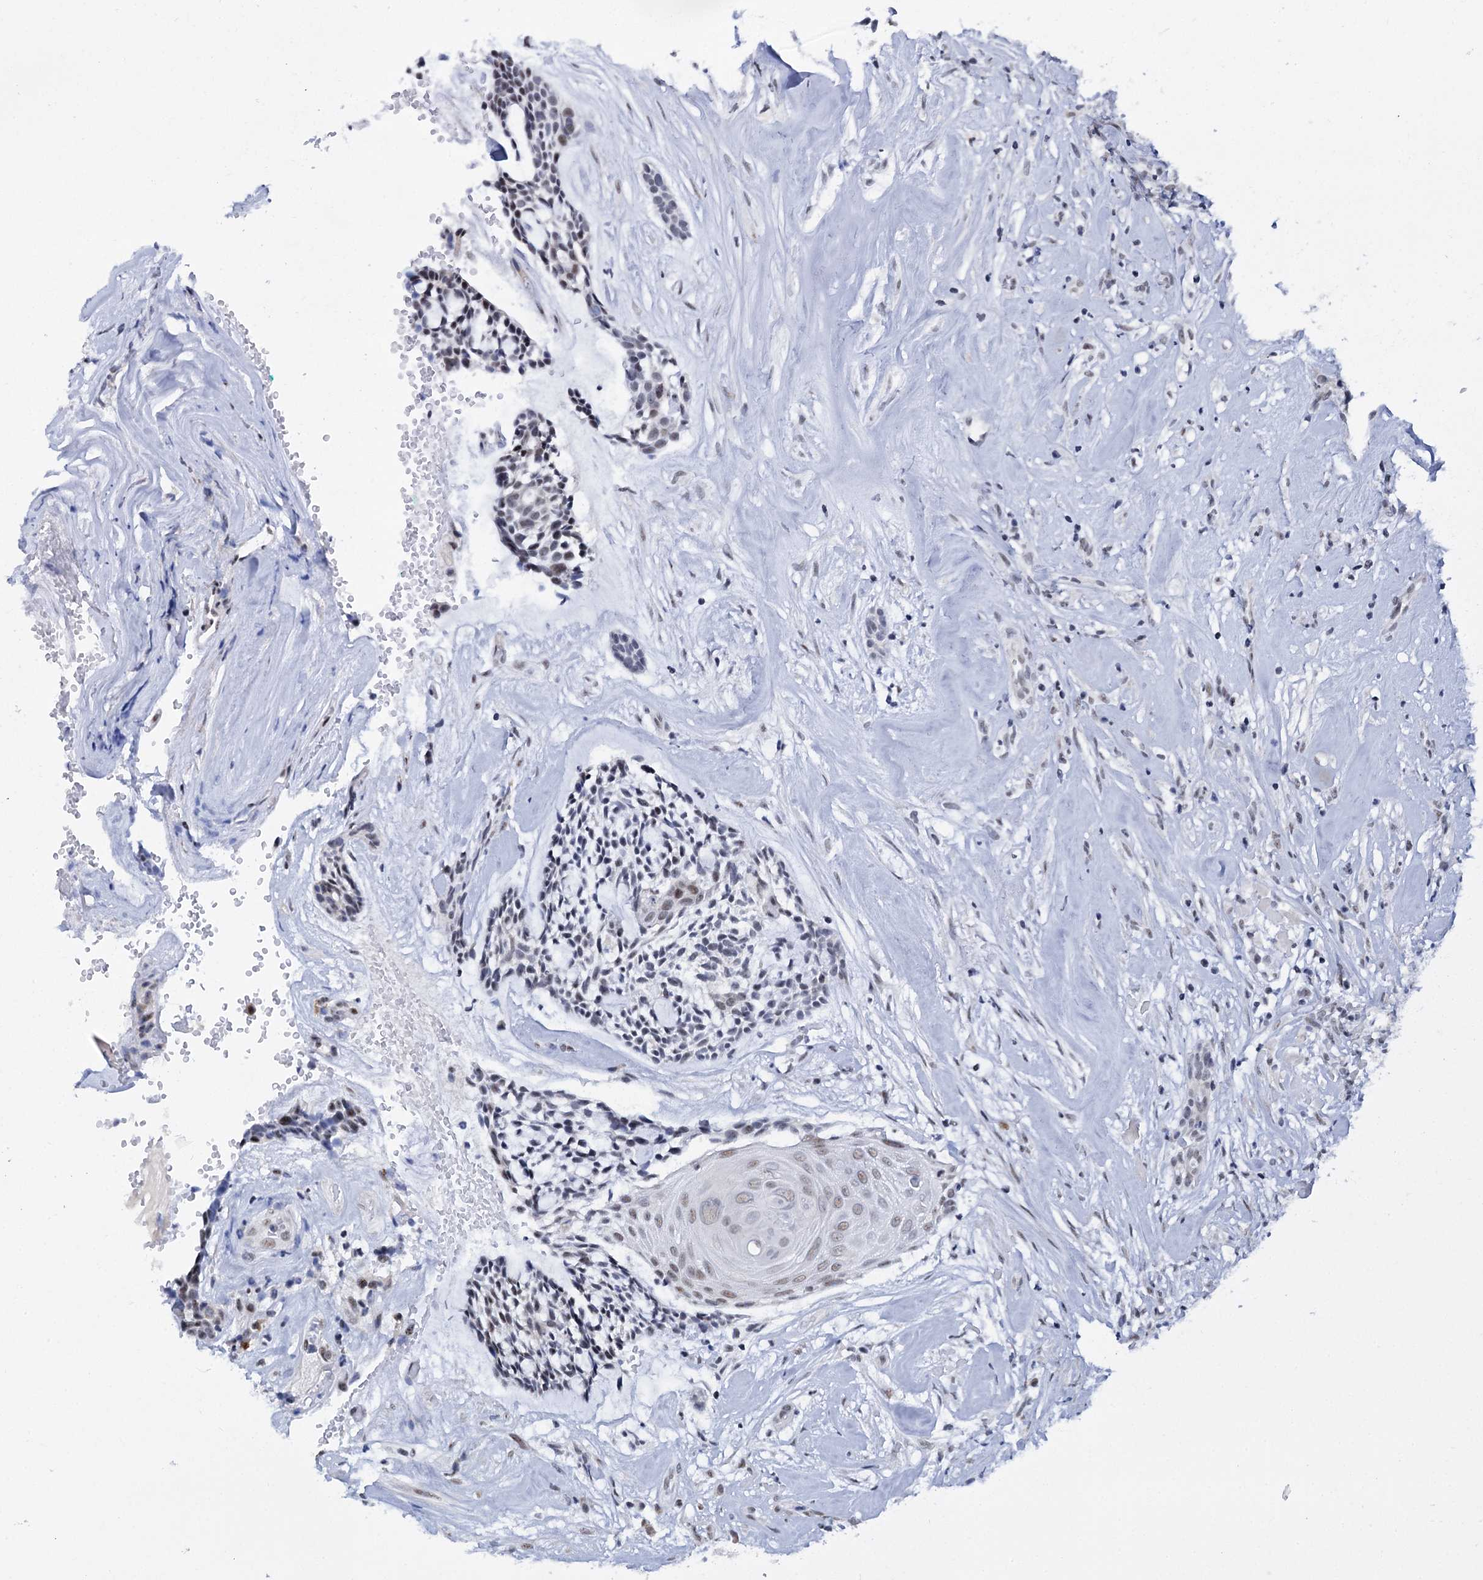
{"staining": {"intensity": "weak", "quantity": "<25%", "location": "nuclear"}, "tissue": "head and neck cancer", "cell_type": "Tumor cells", "image_type": "cancer", "snomed": [{"axis": "morphology", "description": "Adenocarcinoma, NOS"}, {"axis": "topography", "description": "Subcutis"}, {"axis": "topography", "description": "Head-Neck"}], "caption": "An immunohistochemistry micrograph of adenocarcinoma (head and neck) is shown. There is no staining in tumor cells of adenocarcinoma (head and neck).", "gene": "SREK1", "patient": {"sex": "female", "age": 73}}